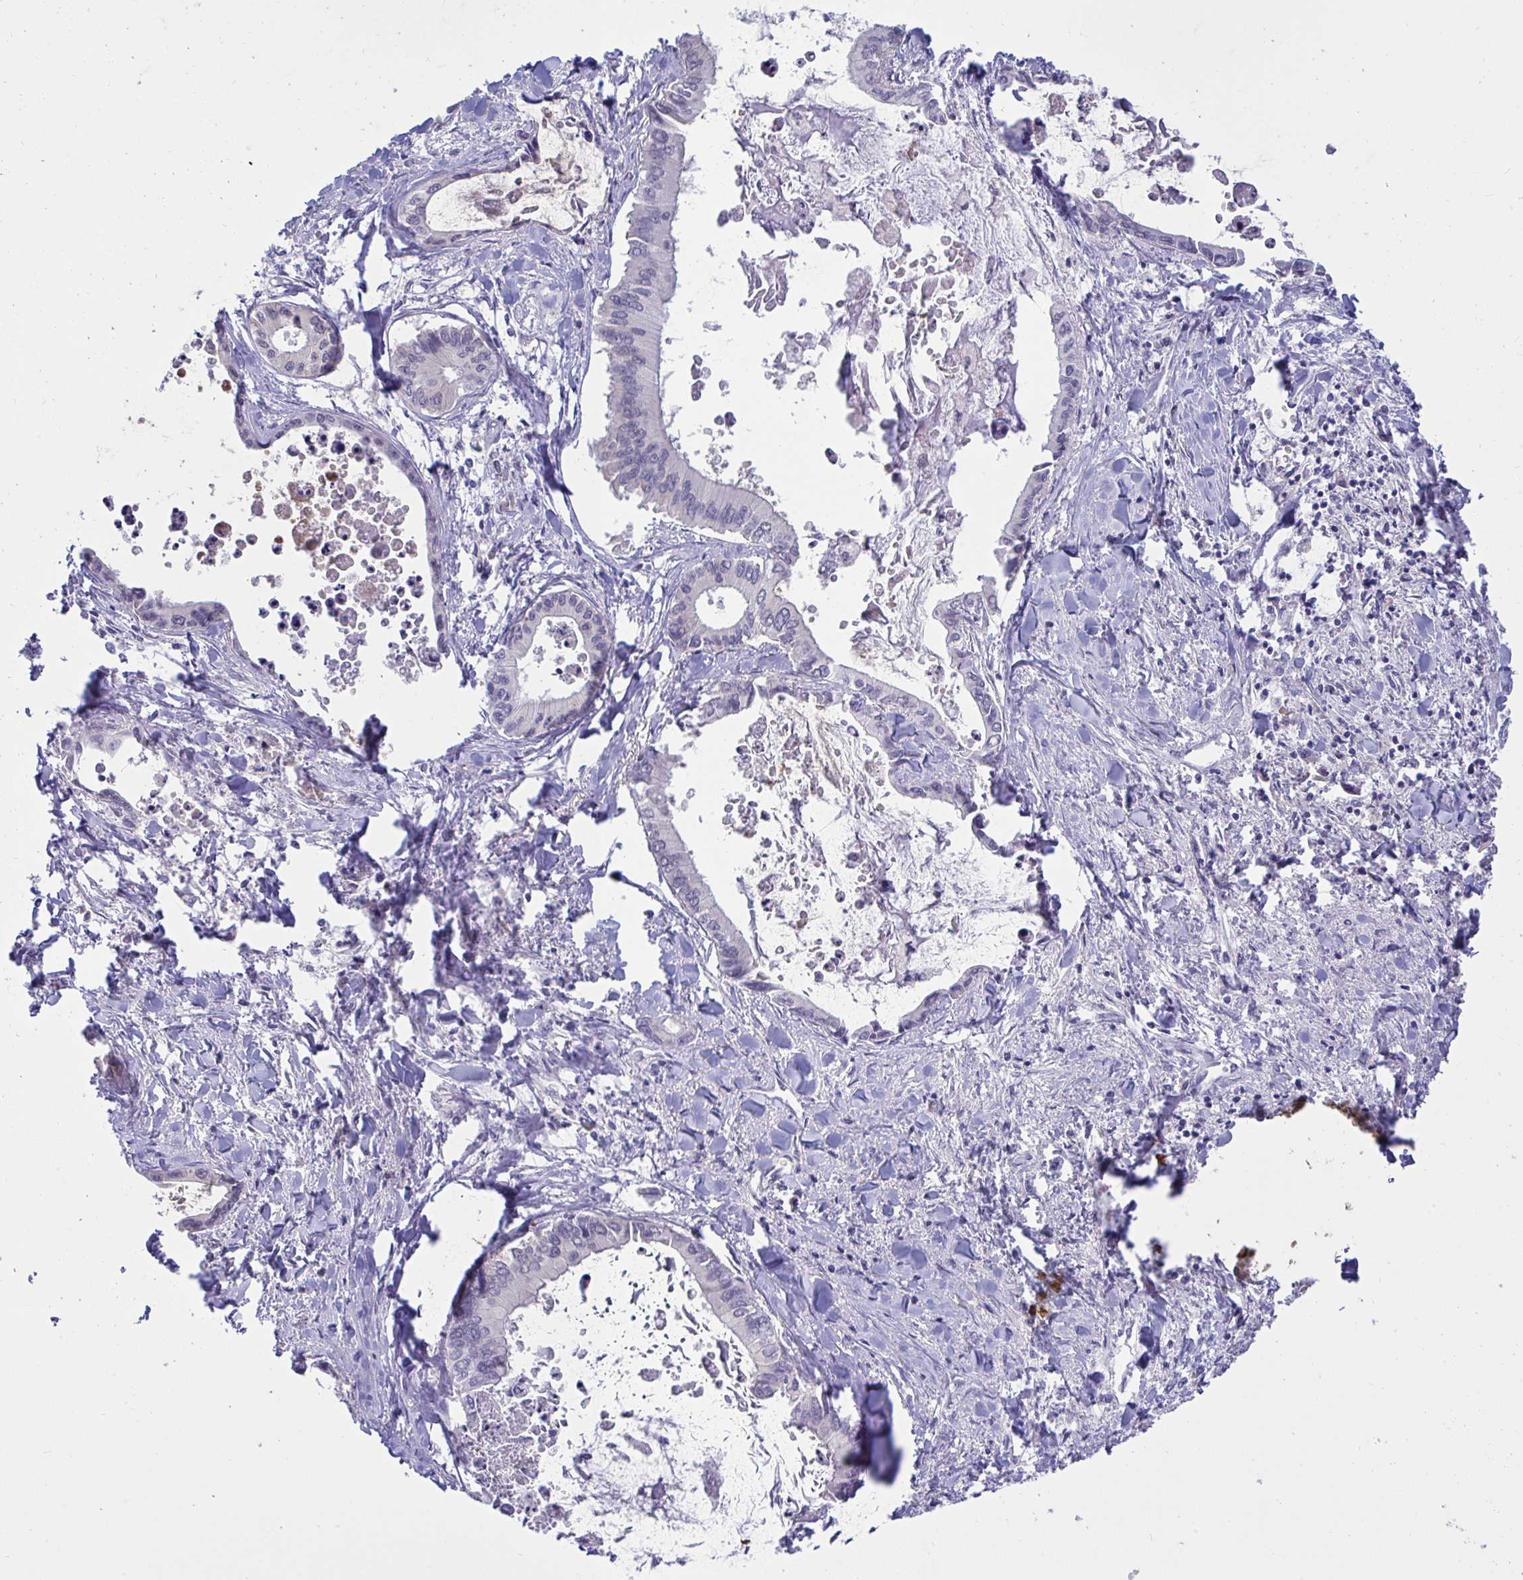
{"staining": {"intensity": "negative", "quantity": "none", "location": "none"}, "tissue": "liver cancer", "cell_type": "Tumor cells", "image_type": "cancer", "snomed": [{"axis": "morphology", "description": "Cholangiocarcinoma"}, {"axis": "topography", "description": "Liver"}], "caption": "IHC histopathology image of human liver cancer stained for a protein (brown), which exhibits no staining in tumor cells.", "gene": "TMEM41A", "patient": {"sex": "male", "age": 66}}